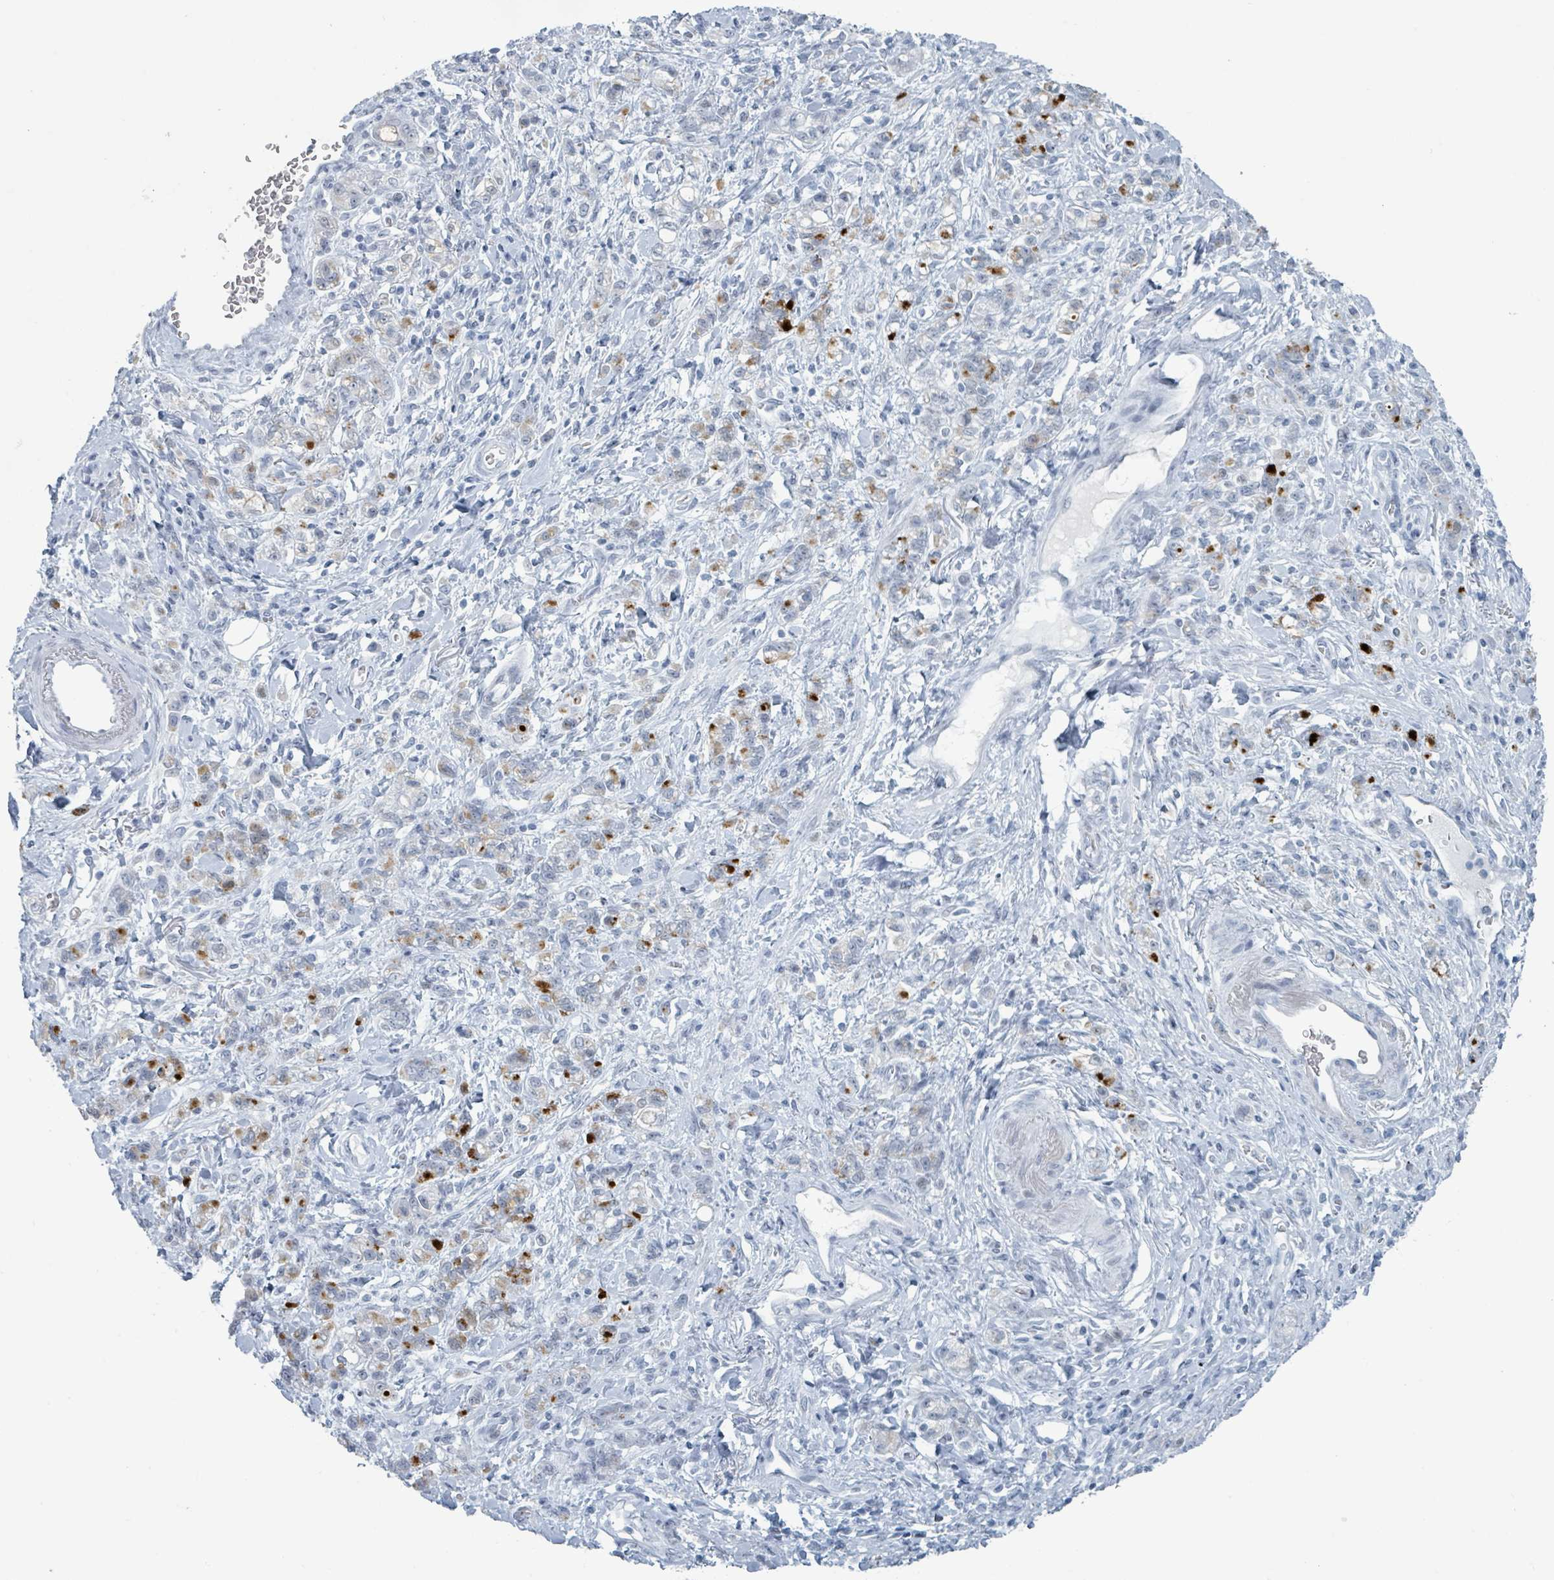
{"staining": {"intensity": "strong", "quantity": "<25%", "location": "cytoplasmic/membranous"}, "tissue": "stomach cancer", "cell_type": "Tumor cells", "image_type": "cancer", "snomed": [{"axis": "morphology", "description": "Adenocarcinoma, NOS"}, {"axis": "topography", "description": "Stomach"}], "caption": "Immunohistochemistry (IHC) (DAB) staining of stomach cancer (adenocarcinoma) shows strong cytoplasmic/membranous protein positivity in about <25% of tumor cells.", "gene": "GPR15LG", "patient": {"sex": "male", "age": 77}}